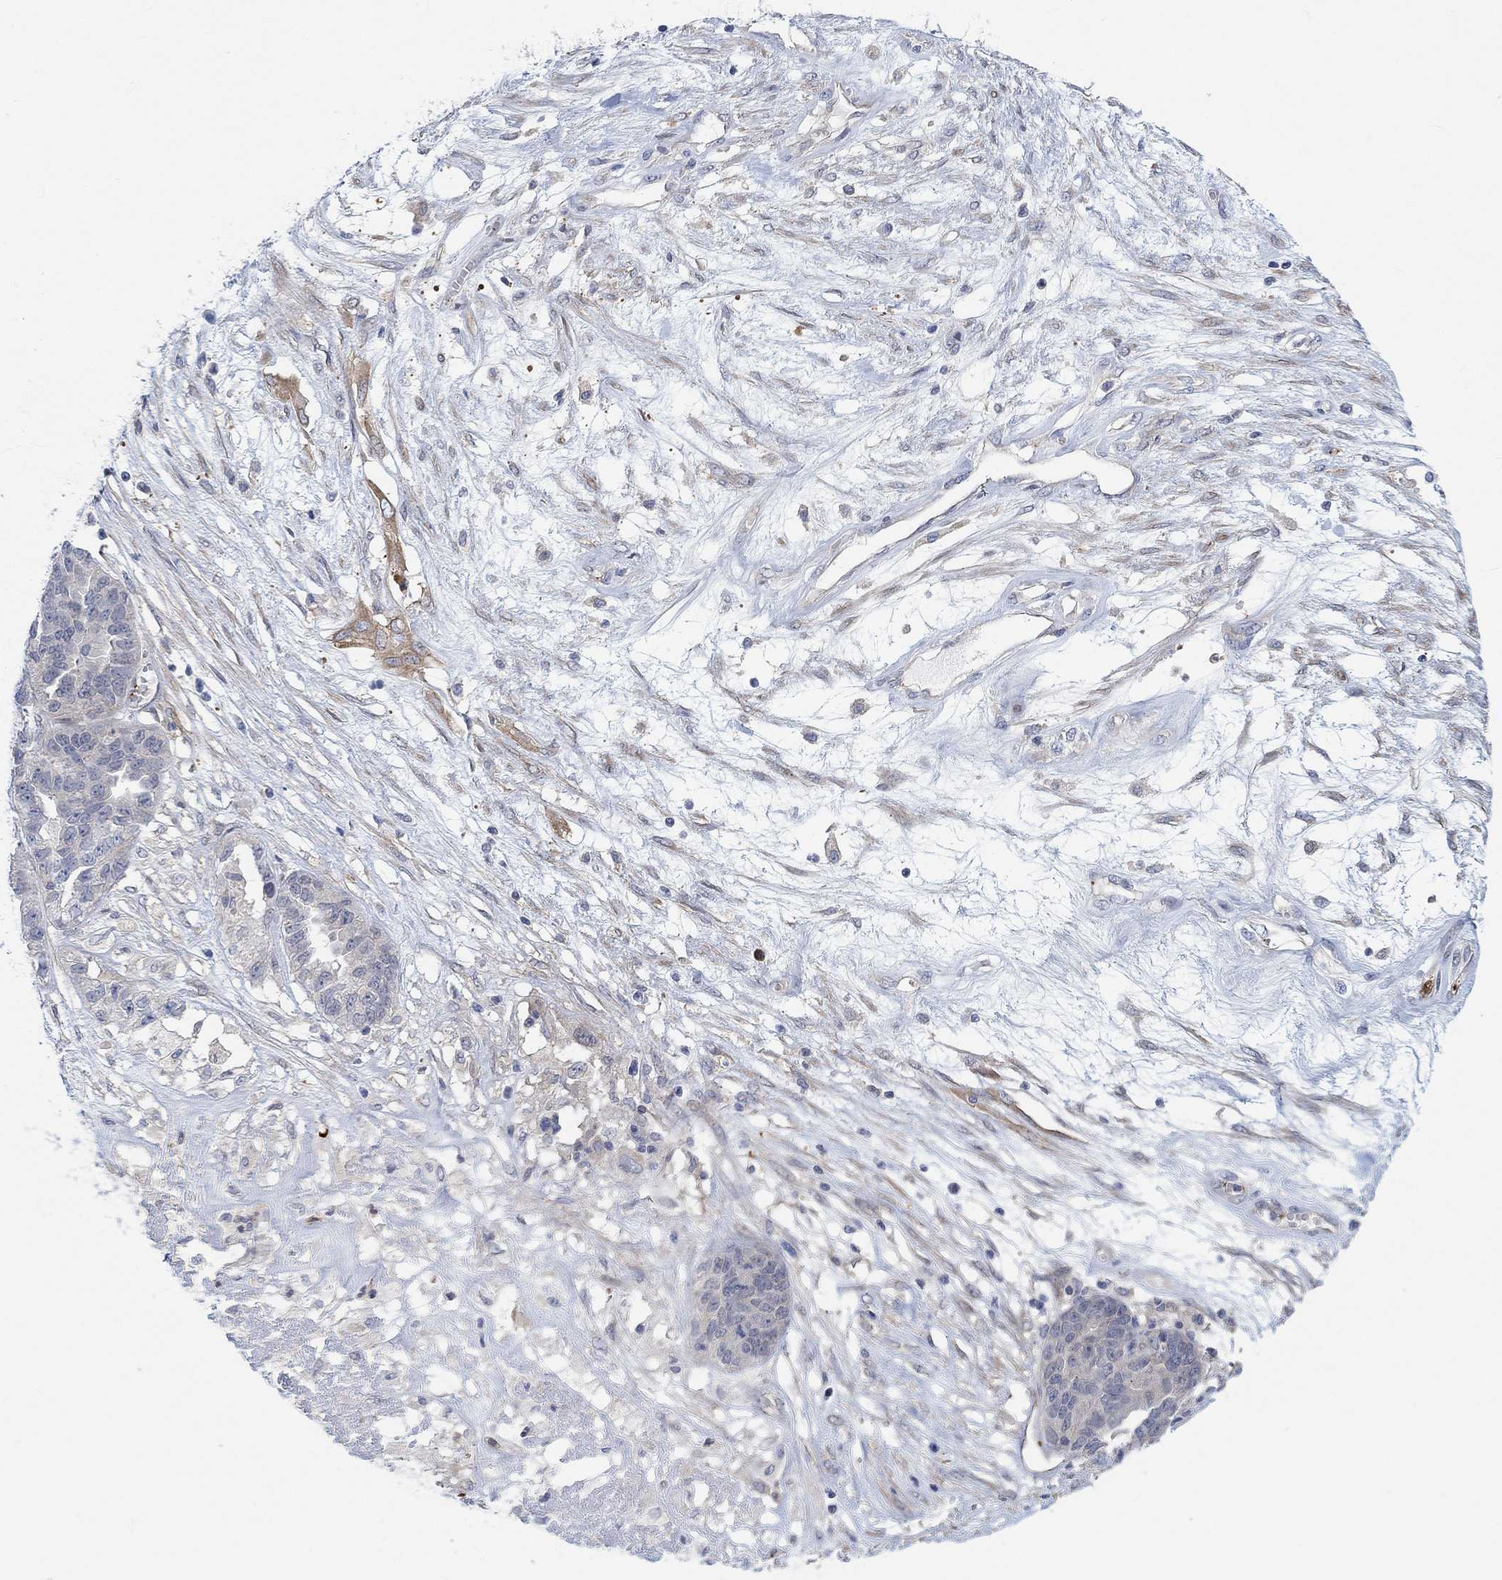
{"staining": {"intensity": "negative", "quantity": "none", "location": "none"}, "tissue": "ovarian cancer", "cell_type": "Tumor cells", "image_type": "cancer", "snomed": [{"axis": "morphology", "description": "Cystadenocarcinoma, serous, NOS"}, {"axis": "topography", "description": "Ovary"}], "caption": "The immunohistochemistry photomicrograph has no significant positivity in tumor cells of ovarian cancer tissue. Brightfield microscopy of immunohistochemistry (IHC) stained with DAB (brown) and hematoxylin (blue), captured at high magnification.", "gene": "PMFBP1", "patient": {"sex": "female", "age": 87}}